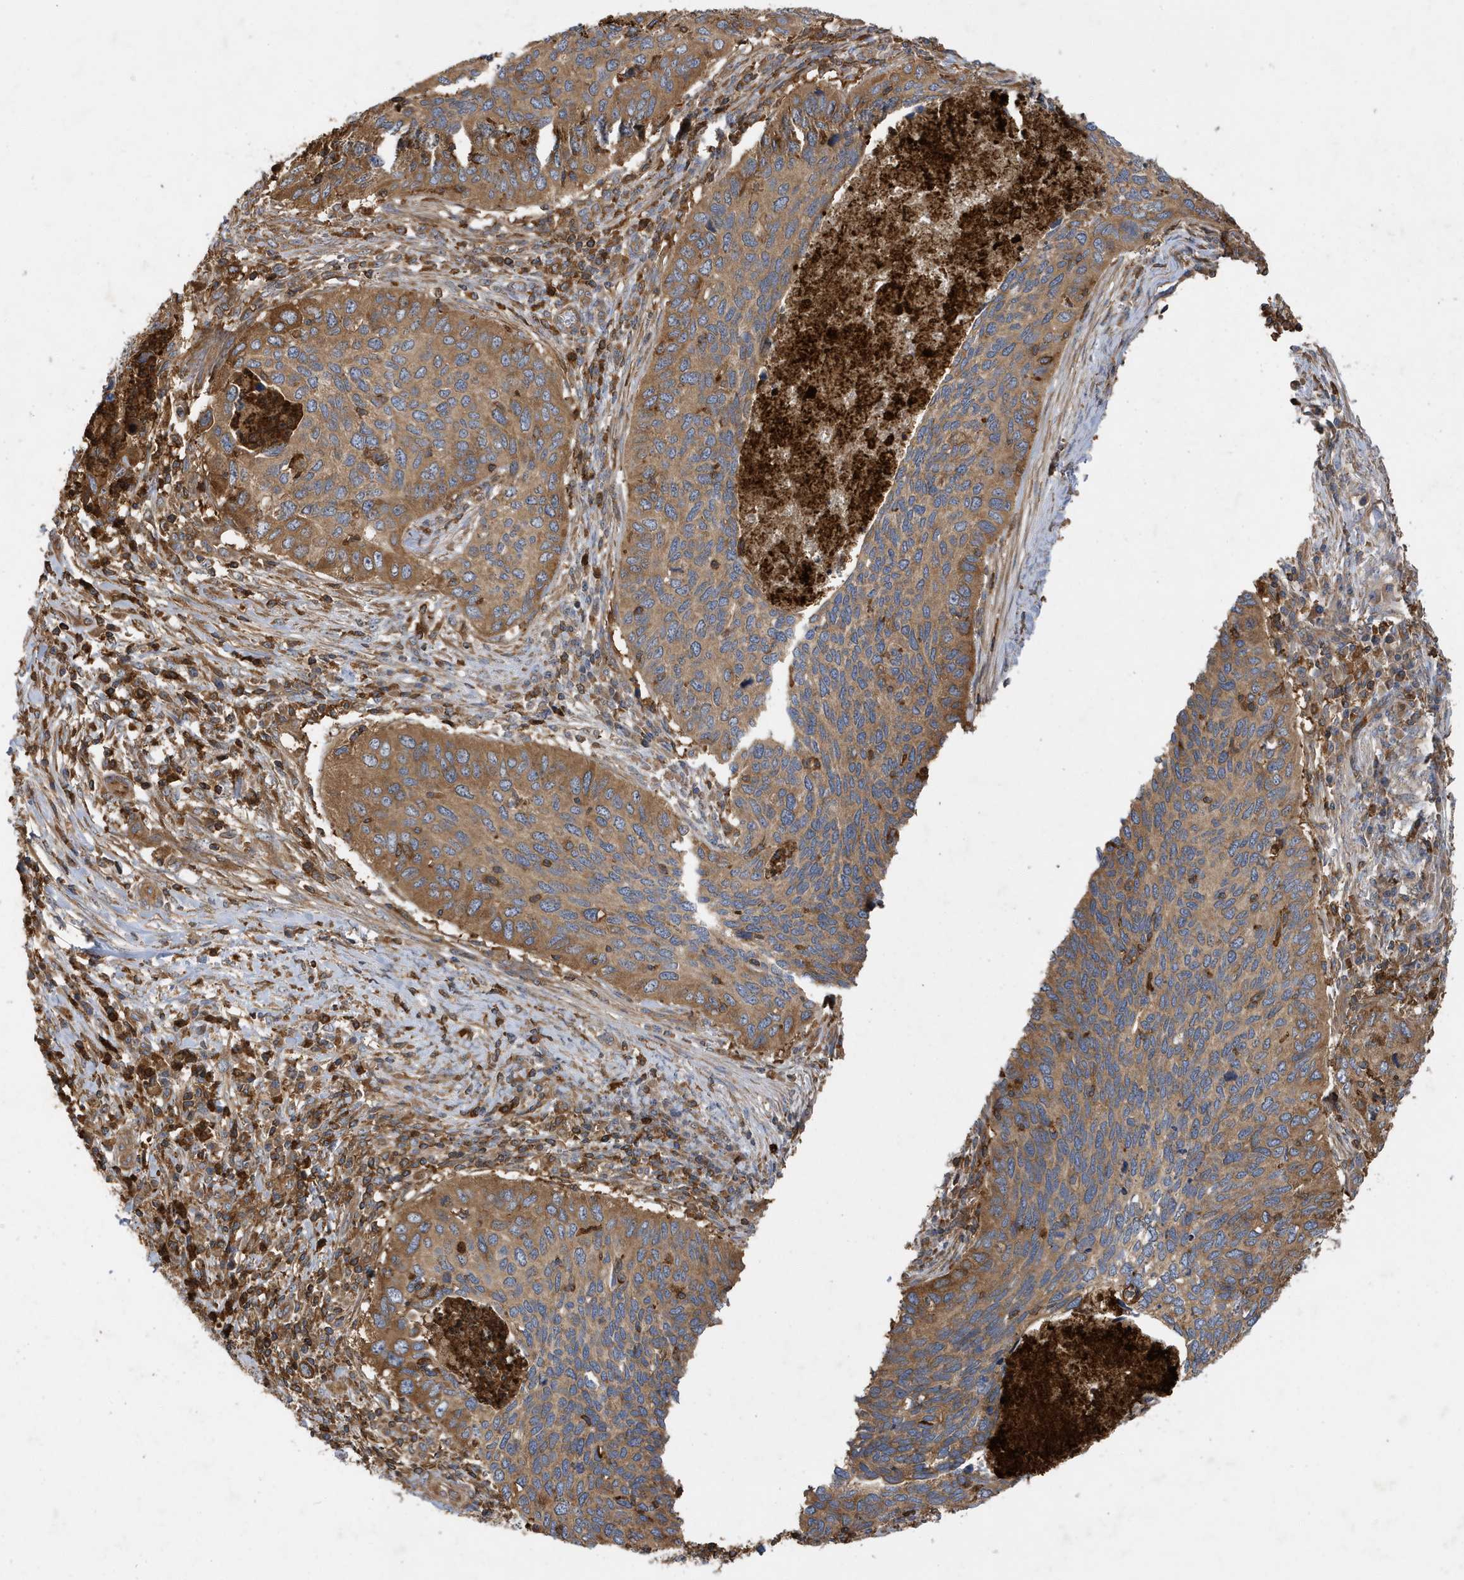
{"staining": {"intensity": "moderate", "quantity": ">75%", "location": "cytoplasmic/membranous"}, "tissue": "cervical cancer", "cell_type": "Tumor cells", "image_type": "cancer", "snomed": [{"axis": "morphology", "description": "Squamous cell carcinoma, NOS"}, {"axis": "topography", "description": "Cervix"}], "caption": "Cervical cancer was stained to show a protein in brown. There is medium levels of moderate cytoplasmic/membranous expression in about >75% of tumor cells. (DAB (3,3'-diaminobenzidine) = brown stain, brightfield microscopy at high magnification).", "gene": "LAPTM4A", "patient": {"sex": "female", "age": 38}}